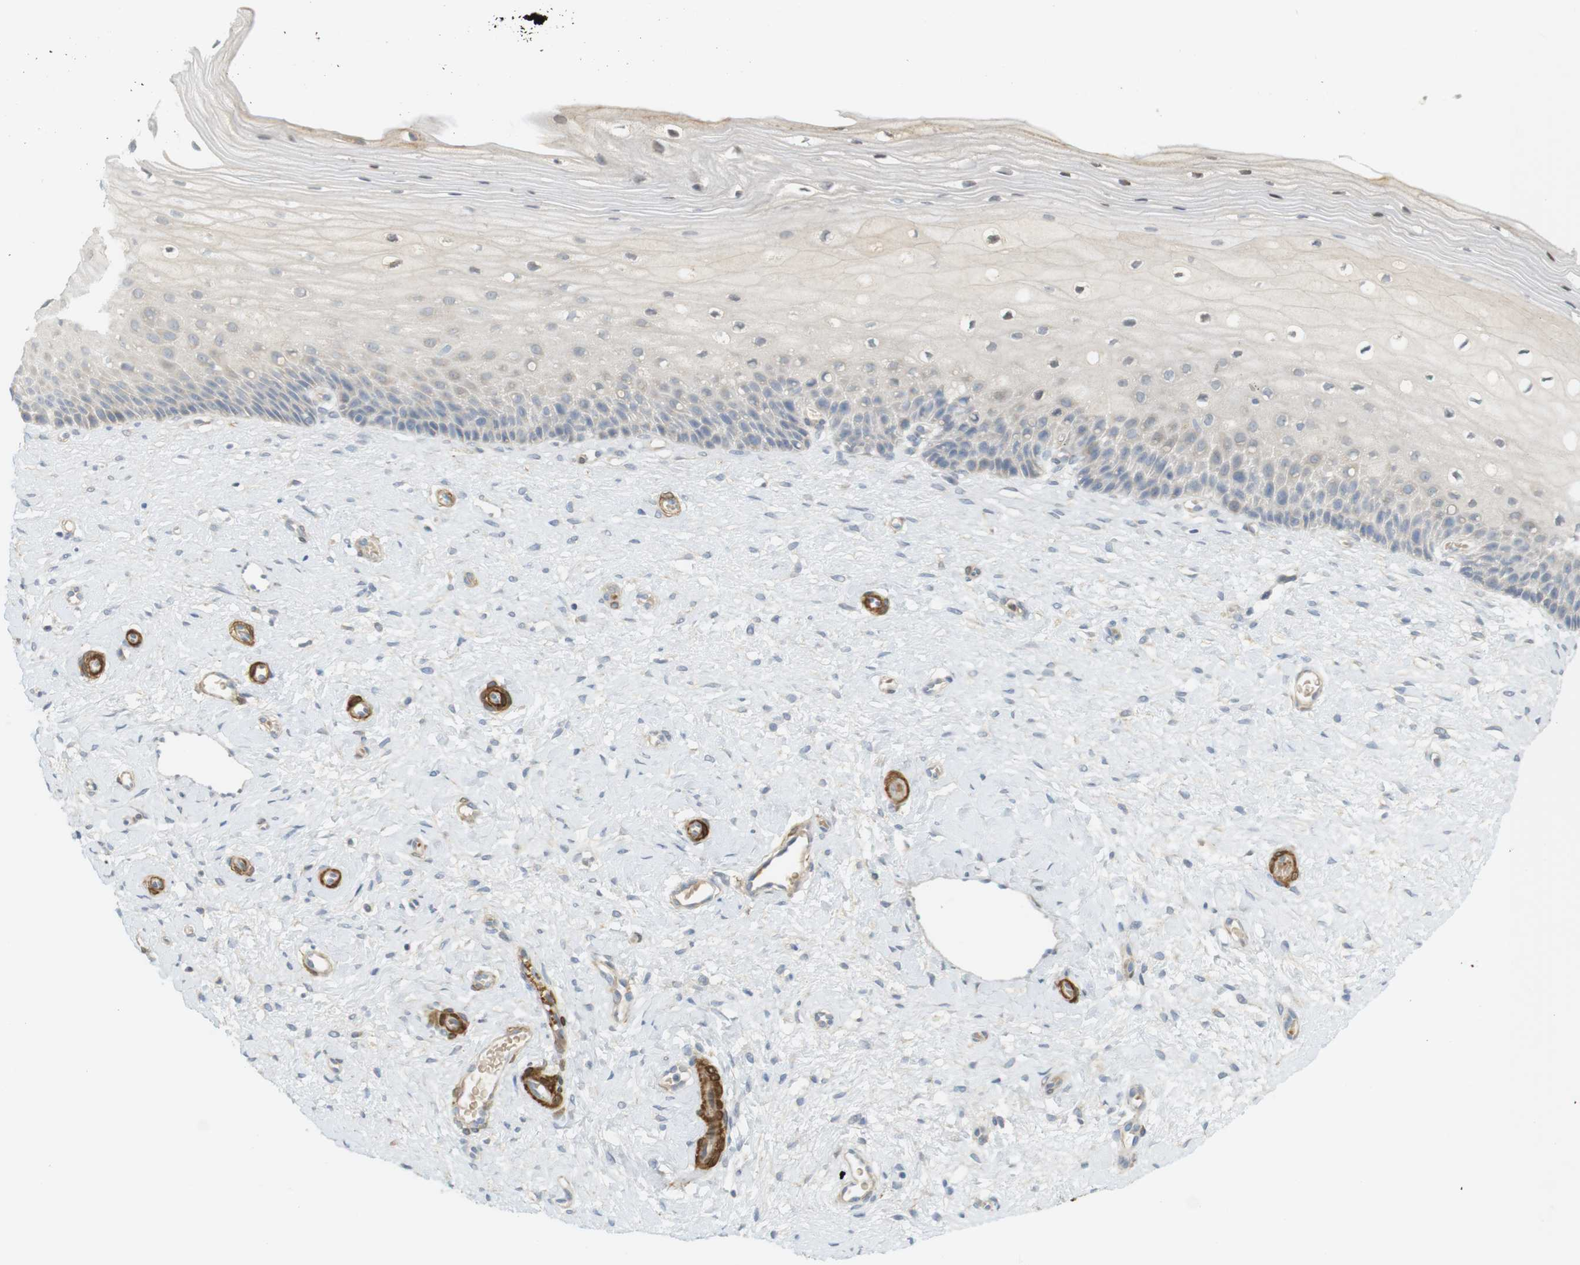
{"staining": {"intensity": "negative", "quantity": "none", "location": "none"}, "tissue": "cervix", "cell_type": "Squamous epithelial cells", "image_type": "normal", "snomed": [{"axis": "morphology", "description": "Normal tissue, NOS"}, {"axis": "topography", "description": "Cervix"}], "caption": "A photomicrograph of cervix stained for a protein reveals no brown staining in squamous epithelial cells.", "gene": "PDE3A", "patient": {"sex": "female", "age": 39}}